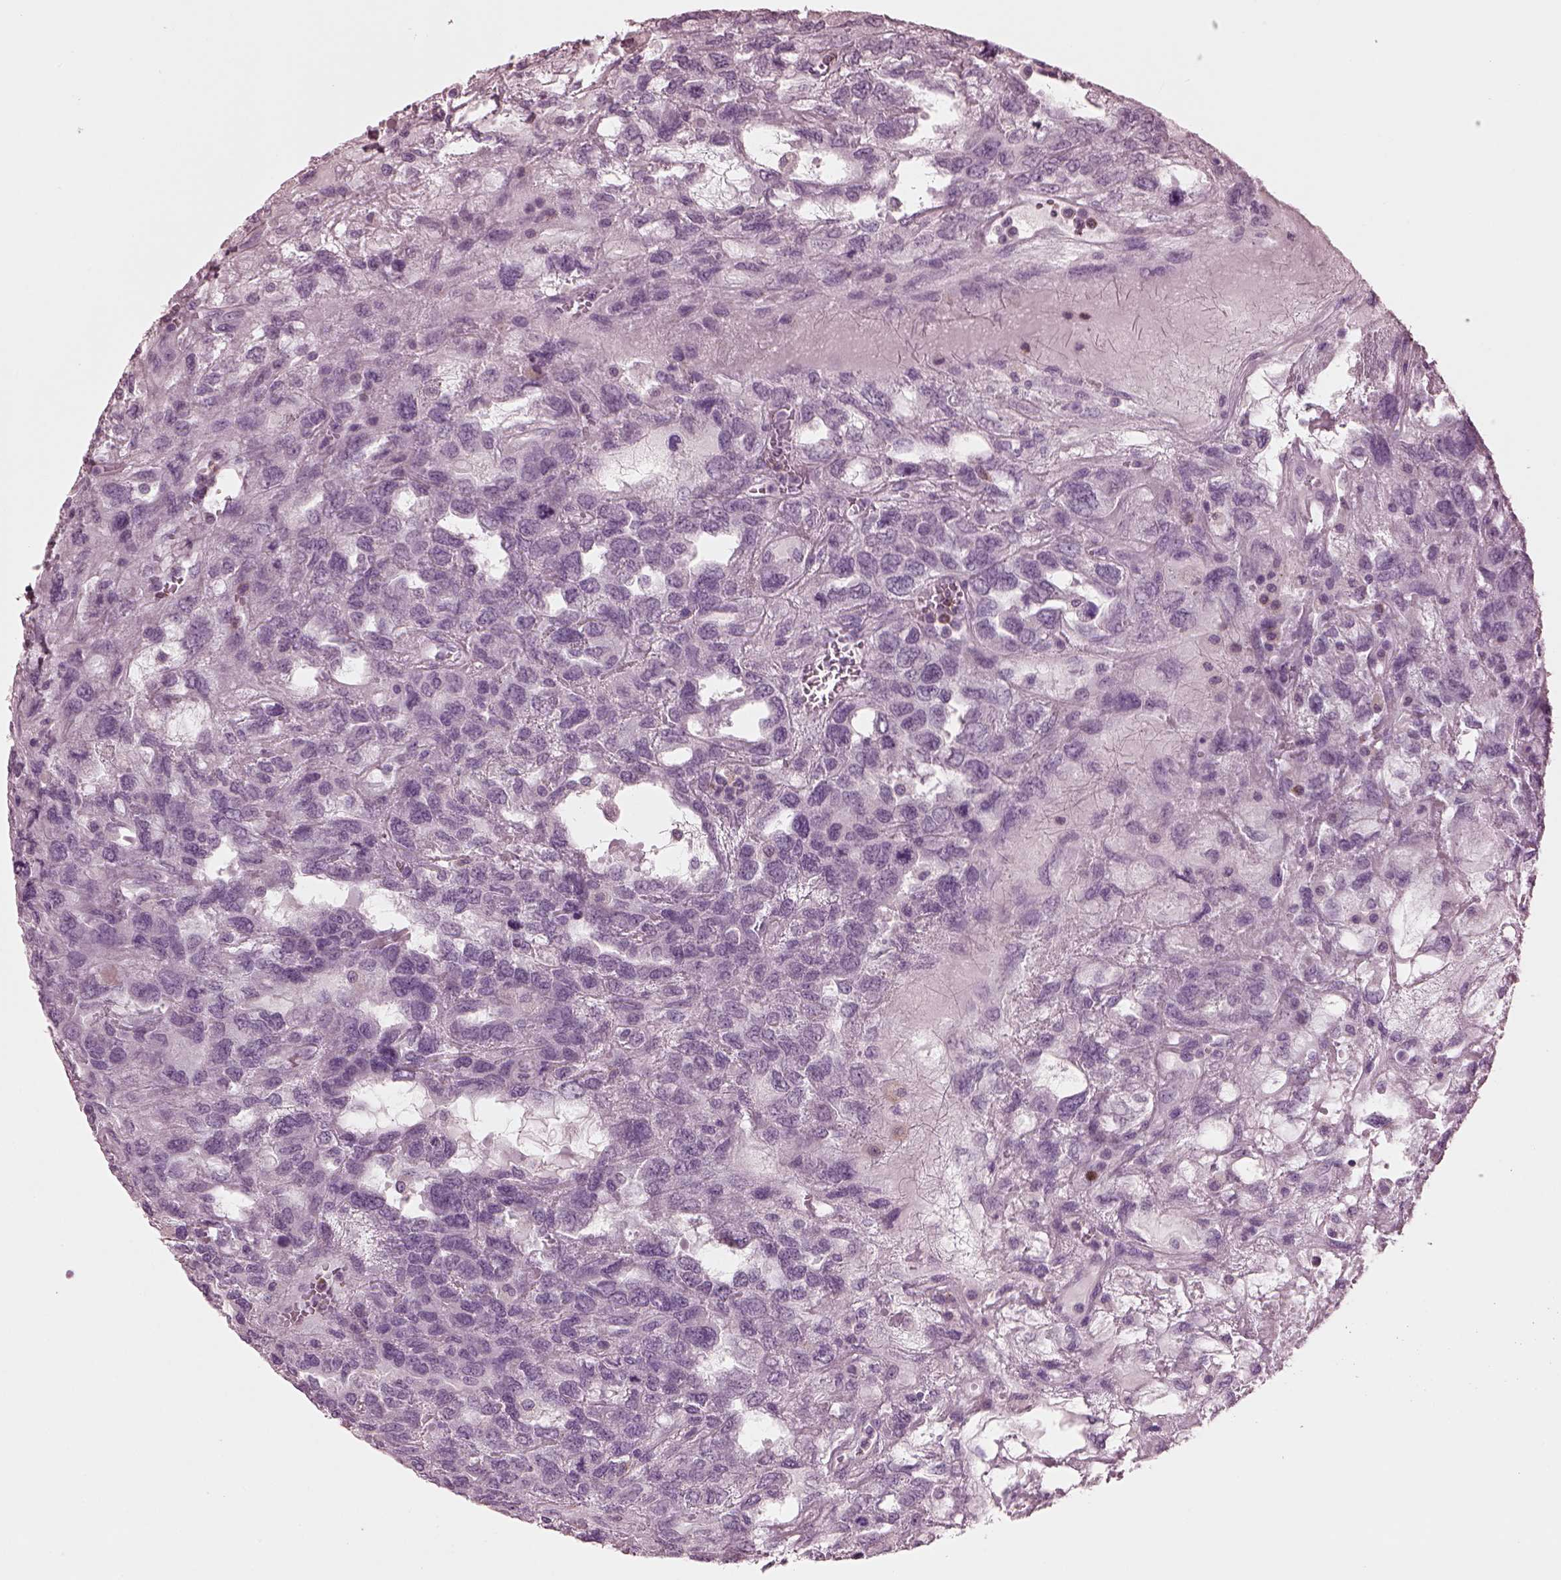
{"staining": {"intensity": "negative", "quantity": "none", "location": "none"}, "tissue": "testis cancer", "cell_type": "Tumor cells", "image_type": "cancer", "snomed": [{"axis": "morphology", "description": "Seminoma, NOS"}, {"axis": "topography", "description": "Testis"}], "caption": "DAB immunohistochemical staining of seminoma (testis) shows no significant staining in tumor cells.", "gene": "SLAMF8", "patient": {"sex": "male", "age": 52}}